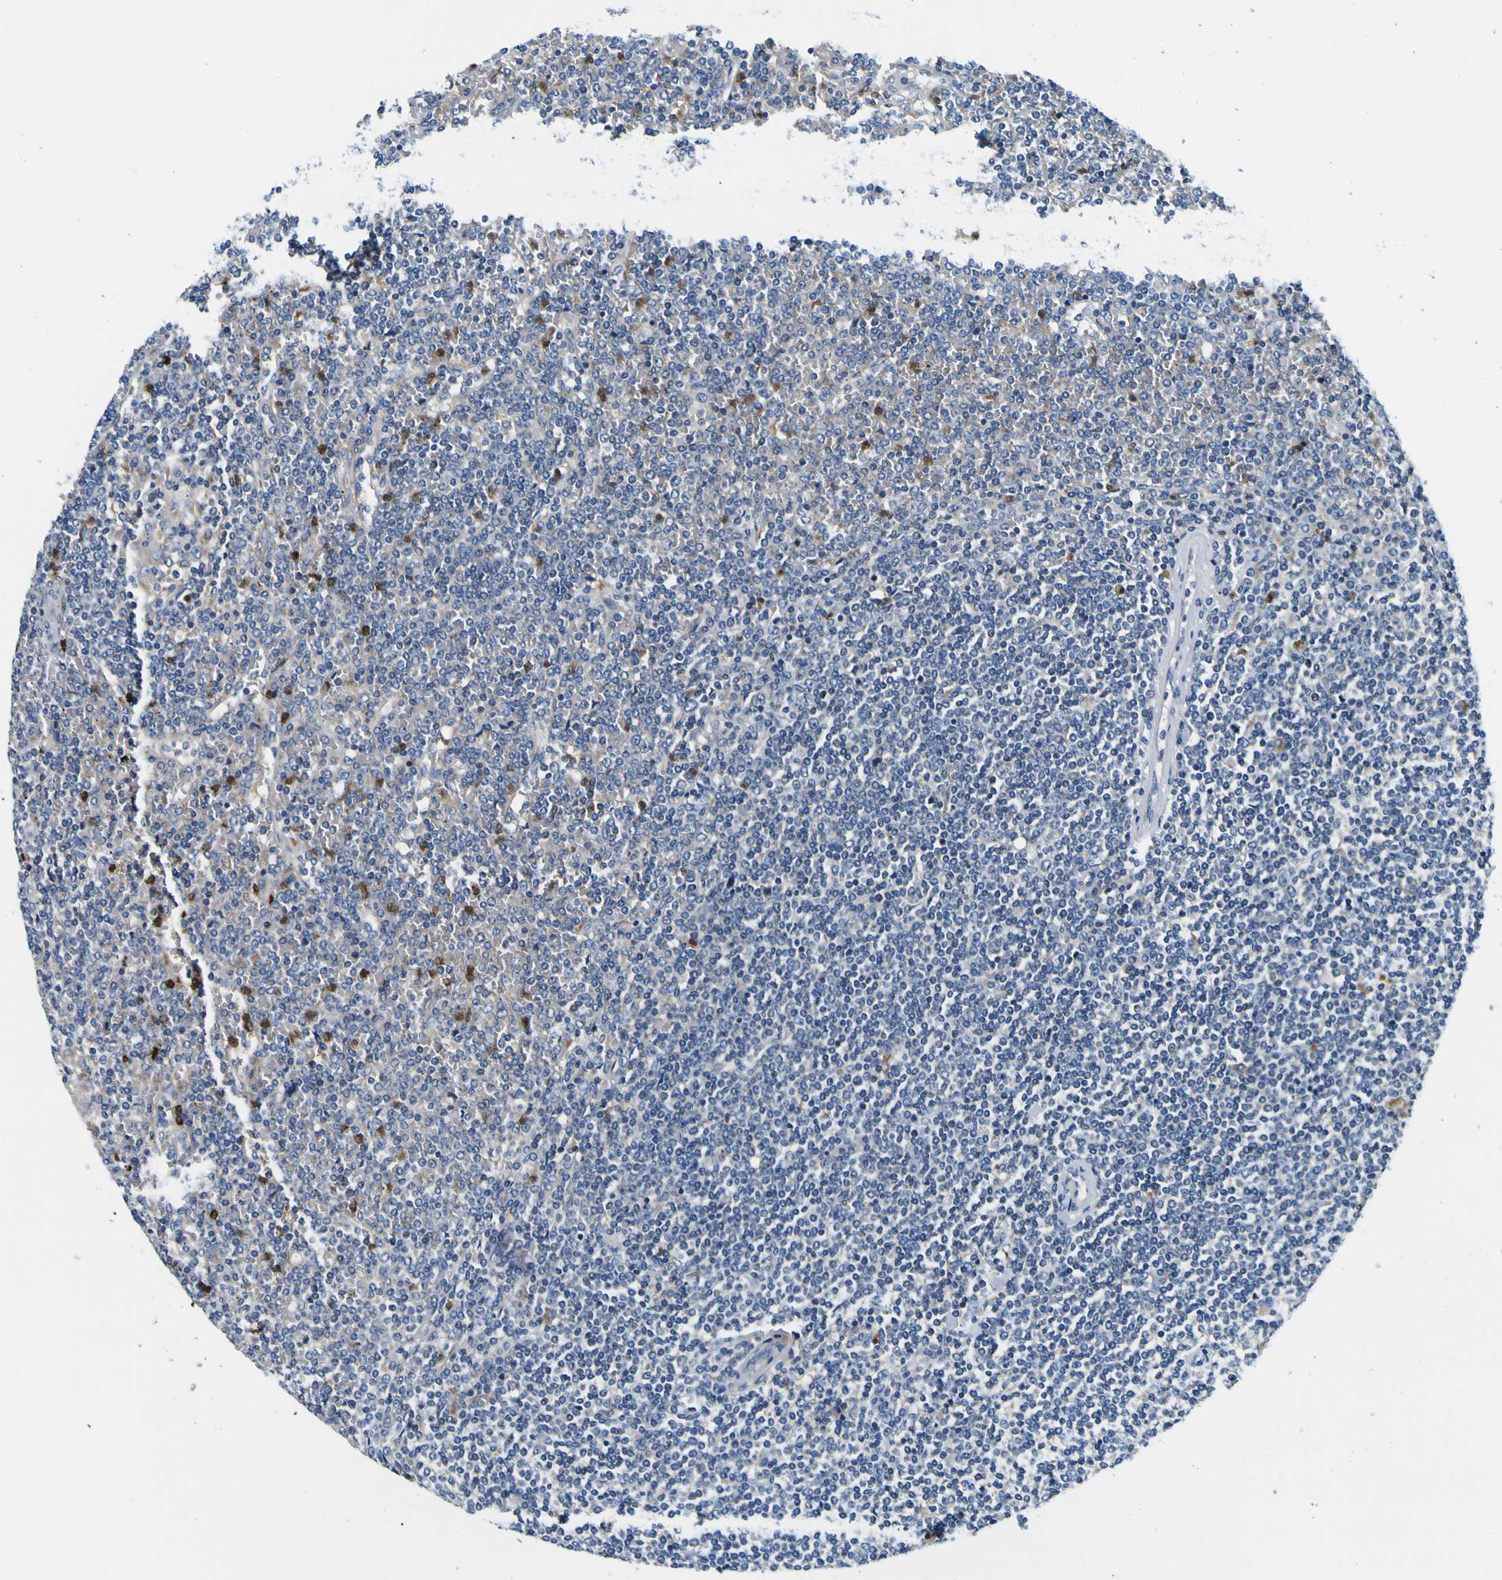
{"staining": {"intensity": "strong", "quantity": "<25%", "location": "cytoplasmic/membranous"}, "tissue": "lymphoma", "cell_type": "Tumor cells", "image_type": "cancer", "snomed": [{"axis": "morphology", "description": "Malignant lymphoma, non-Hodgkin's type, Low grade"}, {"axis": "topography", "description": "Spleen"}], "caption": "High-magnification brightfield microscopy of malignant lymphoma, non-Hodgkin's type (low-grade) stained with DAB (3,3'-diaminobenzidine) (brown) and counterstained with hematoxylin (blue). tumor cells exhibit strong cytoplasmic/membranous expression is appreciated in about<25% of cells. The protein is shown in brown color, while the nuclei are stained blue.", "gene": "CLSTN1", "patient": {"sex": "female", "age": 19}}